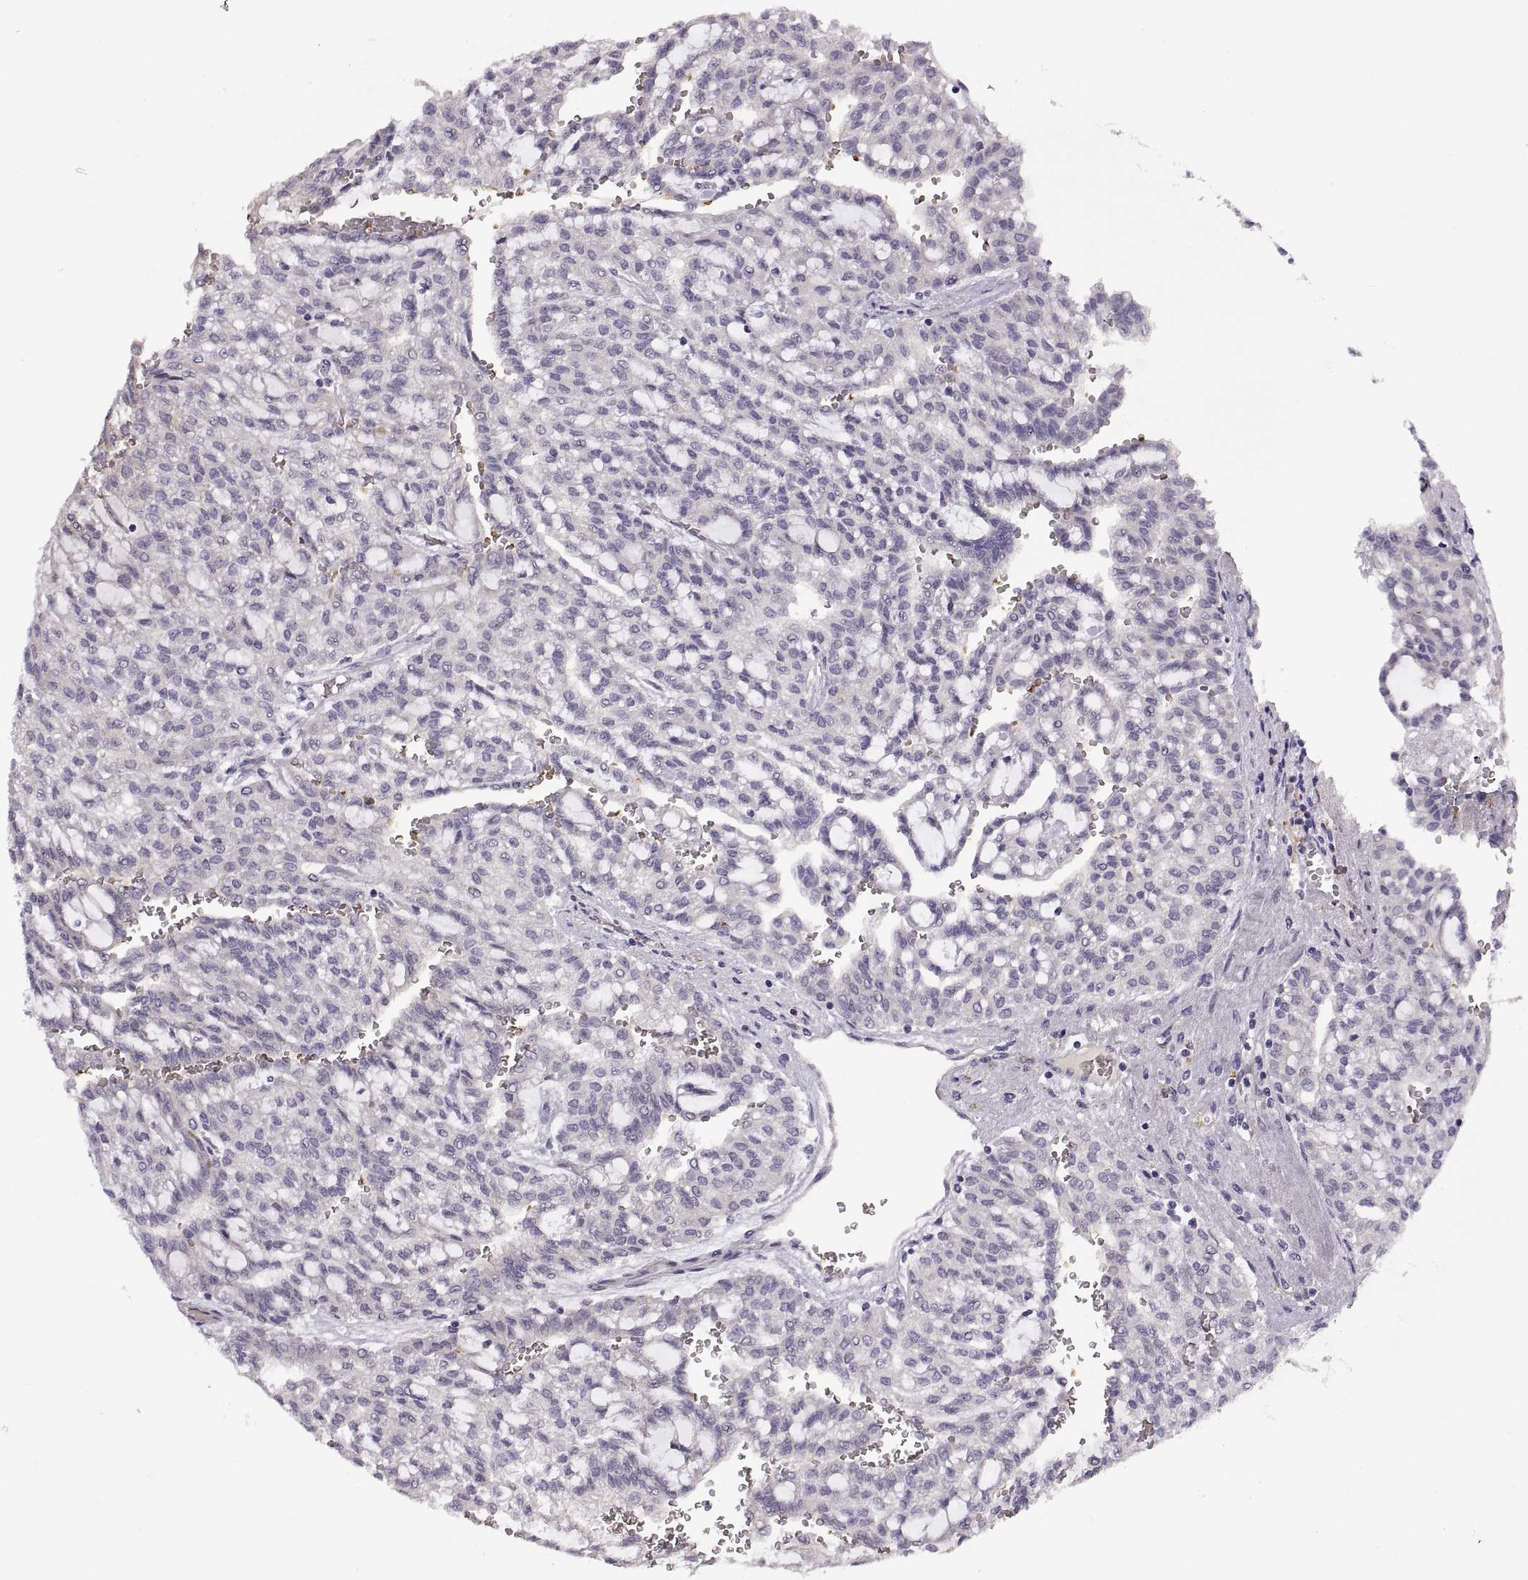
{"staining": {"intensity": "negative", "quantity": "none", "location": "none"}, "tissue": "renal cancer", "cell_type": "Tumor cells", "image_type": "cancer", "snomed": [{"axis": "morphology", "description": "Adenocarcinoma, NOS"}, {"axis": "topography", "description": "Kidney"}], "caption": "Tumor cells are negative for brown protein staining in renal cancer (adenocarcinoma).", "gene": "MEIOC", "patient": {"sex": "male", "age": 63}}